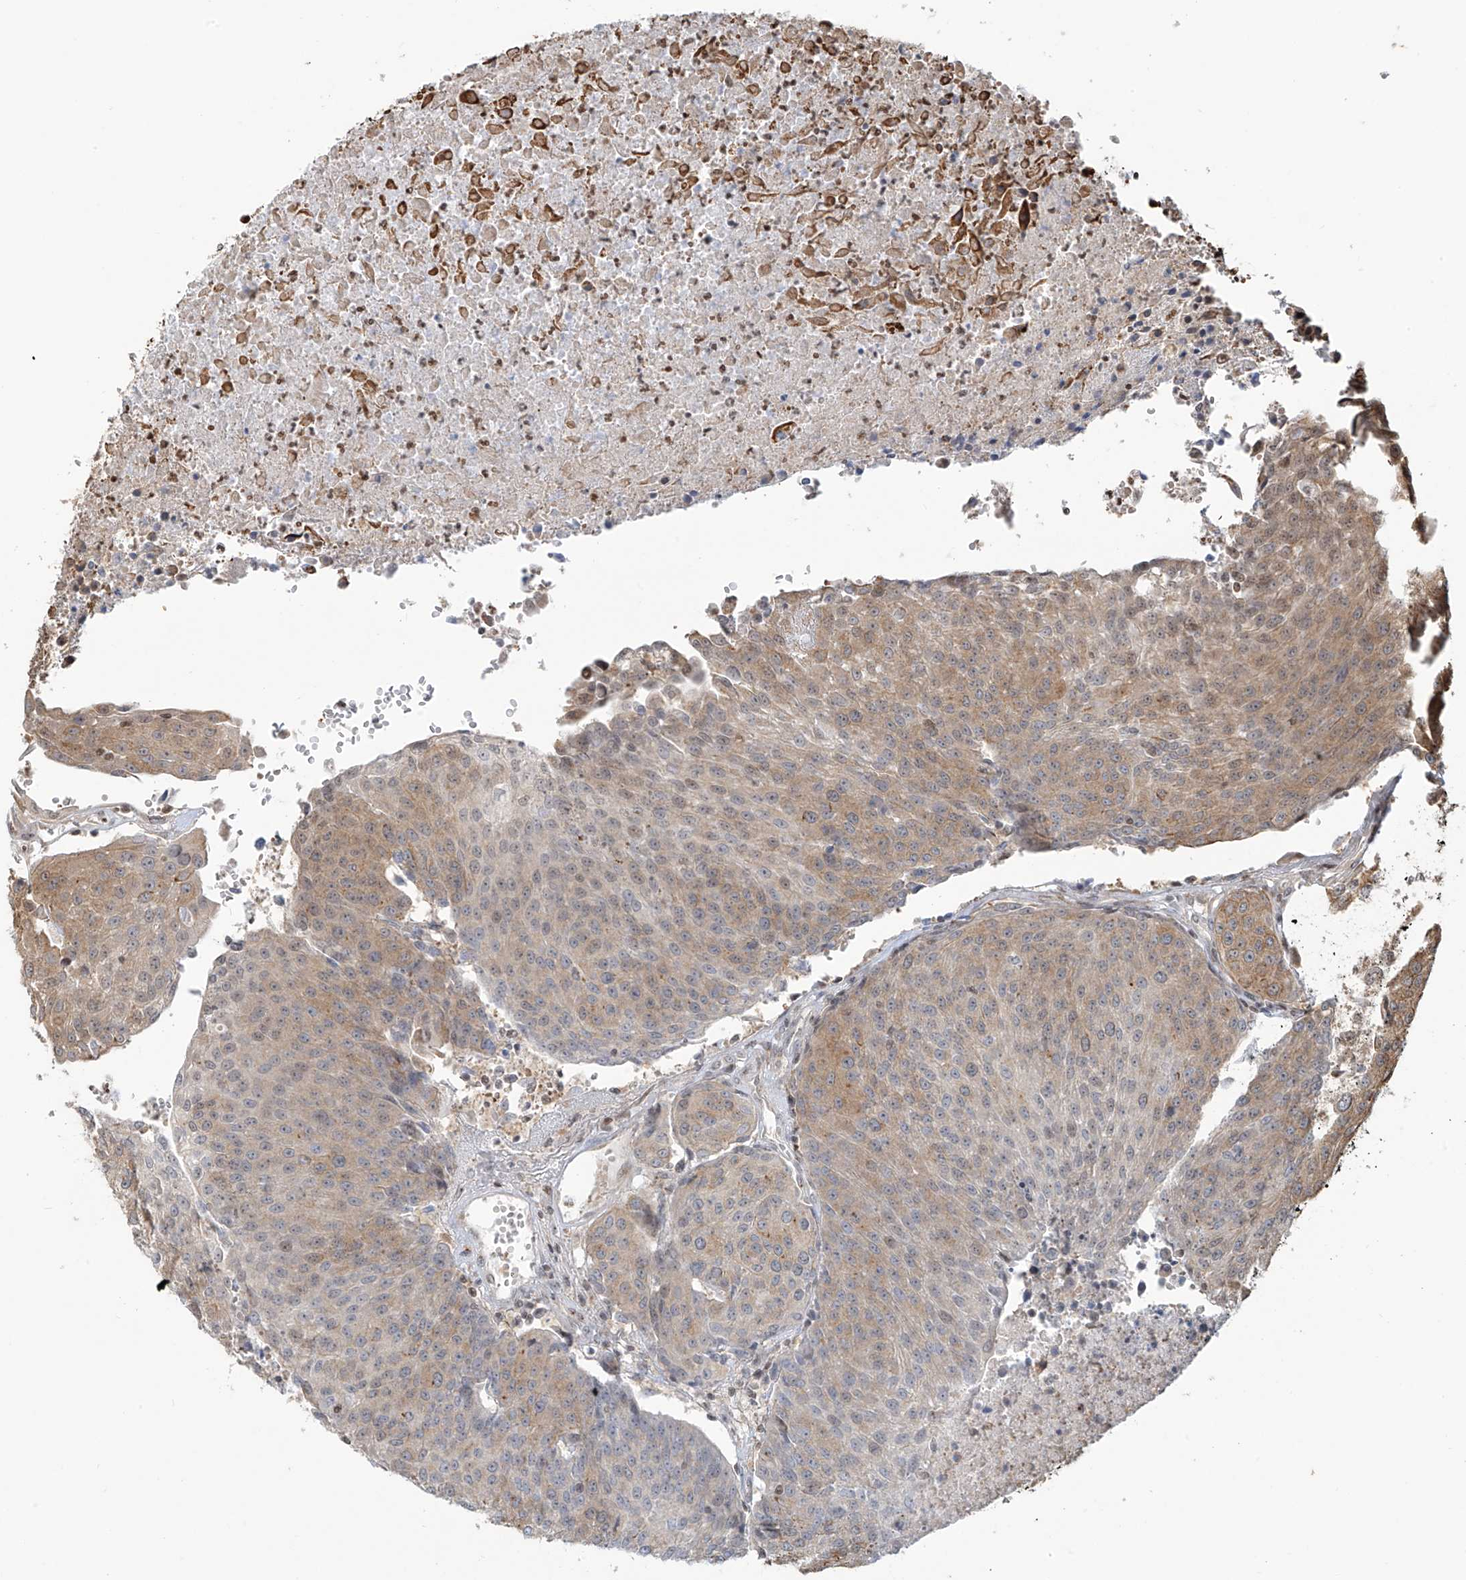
{"staining": {"intensity": "weak", "quantity": "25%-75%", "location": "cytoplasmic/membranous"}, "tissue": "urothelial cancer", "cell_type": "Tumor cells", "image_type": "cancer", "snomed": [{"axis": "morphology", "description": "Urothelial carcinoma, High grade"}, {"axis": "topography", "description": "Urinary bladder"}], "caption": "This histopathology image displays urothelial cancer stained with immunohistochemistry (IHC) to label a protein in brown. The cytoplasmic/membranous of tumor cells show weak positivity for the protein. Nuclei are counter-stained blue.", "gene": "VMP1", "patient": {"sex": "female", "age": 85}}